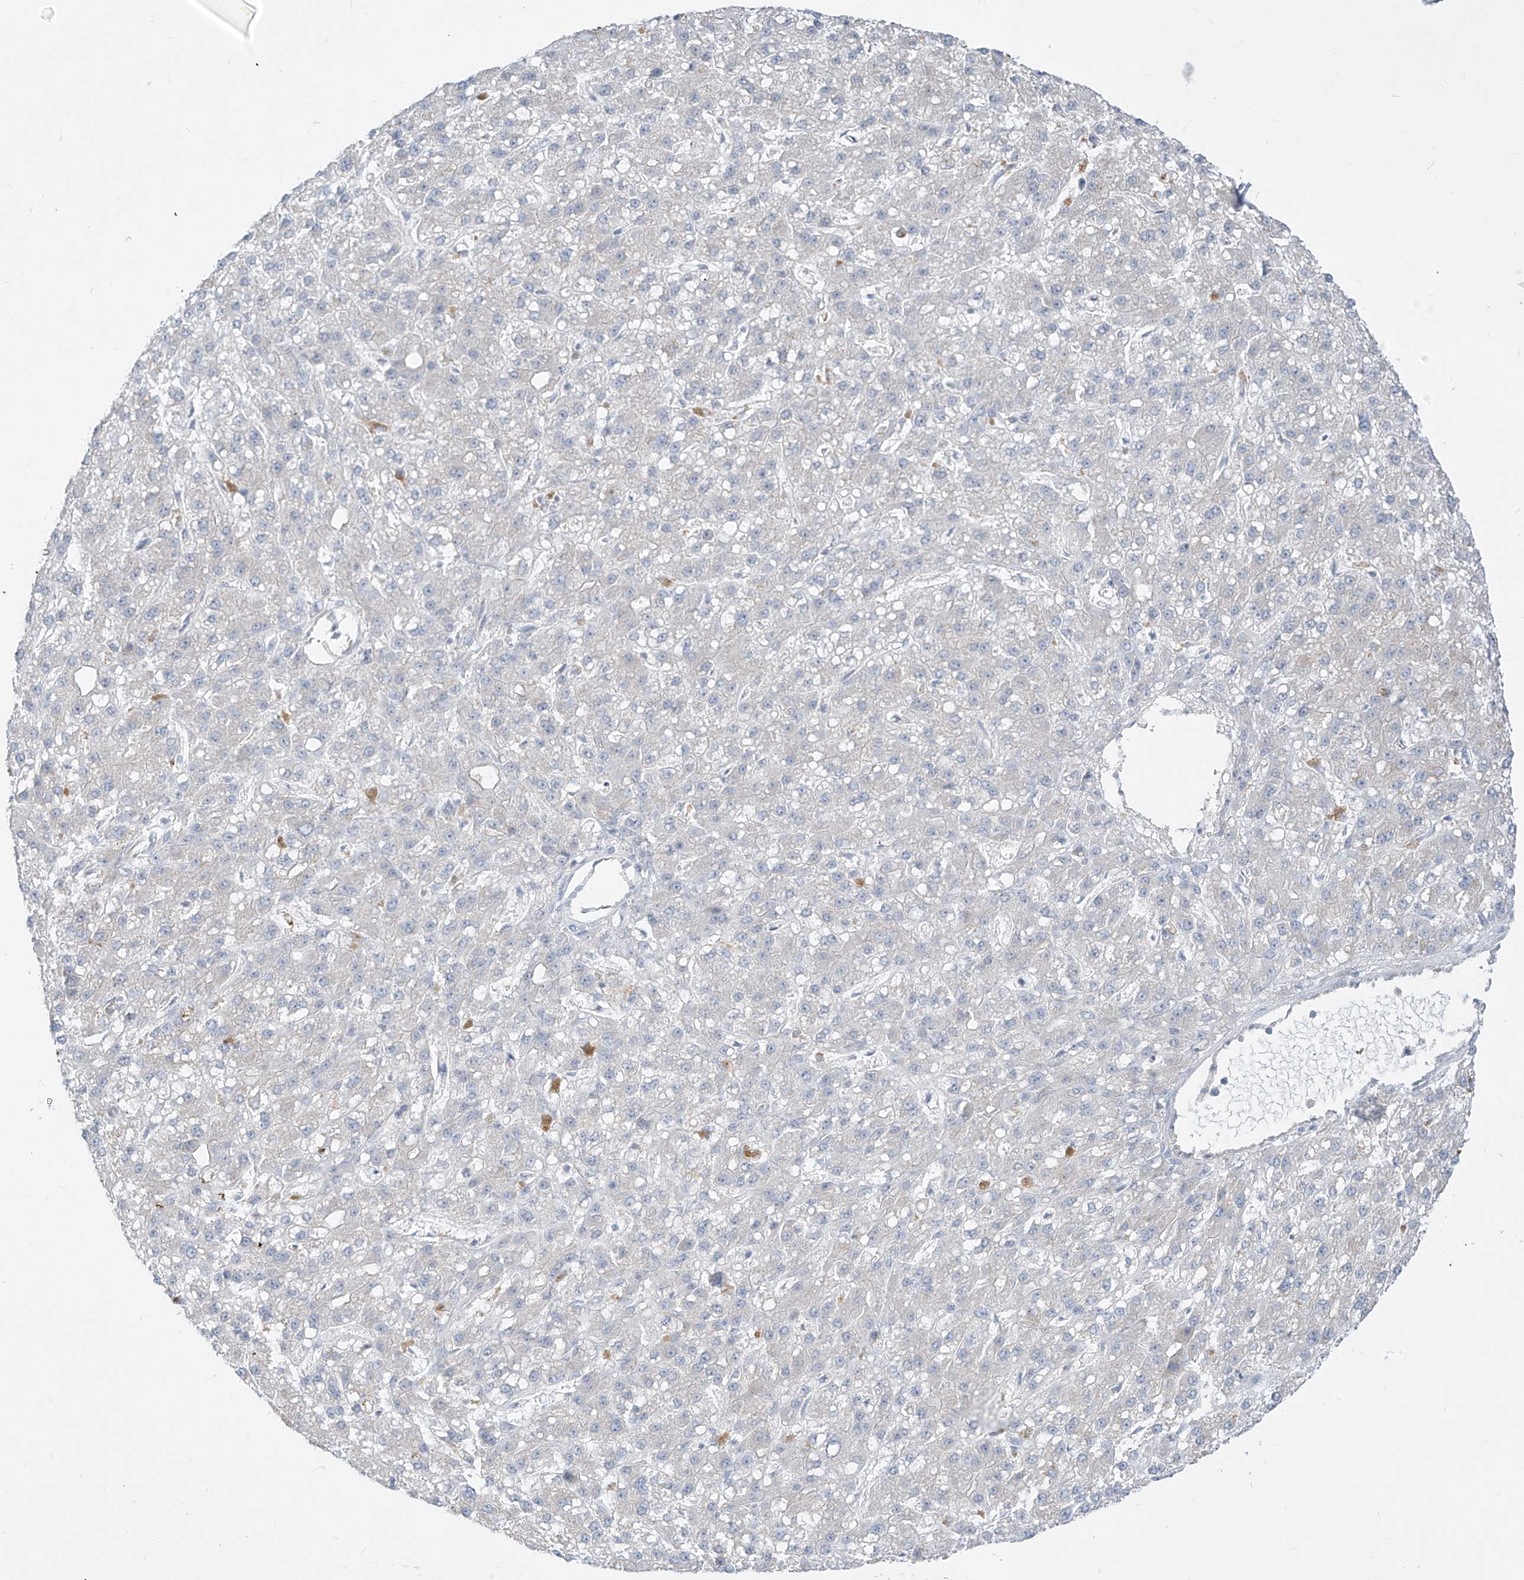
{"staining": {"intensity": "negative", "quantity": "none", "location": "none"}, "tissue": "liver cancer", "cell_type": "Tumor cells", "image_type": "cancer", "snomed": [{"axis": "morphology", "description": "Carcinoma, Hepatocellular, NOS"}, {"axis": "topography", "description": "Liver"}], "caption": "This is an IHC image of human liver hepatocellular carcinoma. There is no expression in tumor cells.", "gene": "DGKQ", "patient": {"sex": "male", "age": 67}}